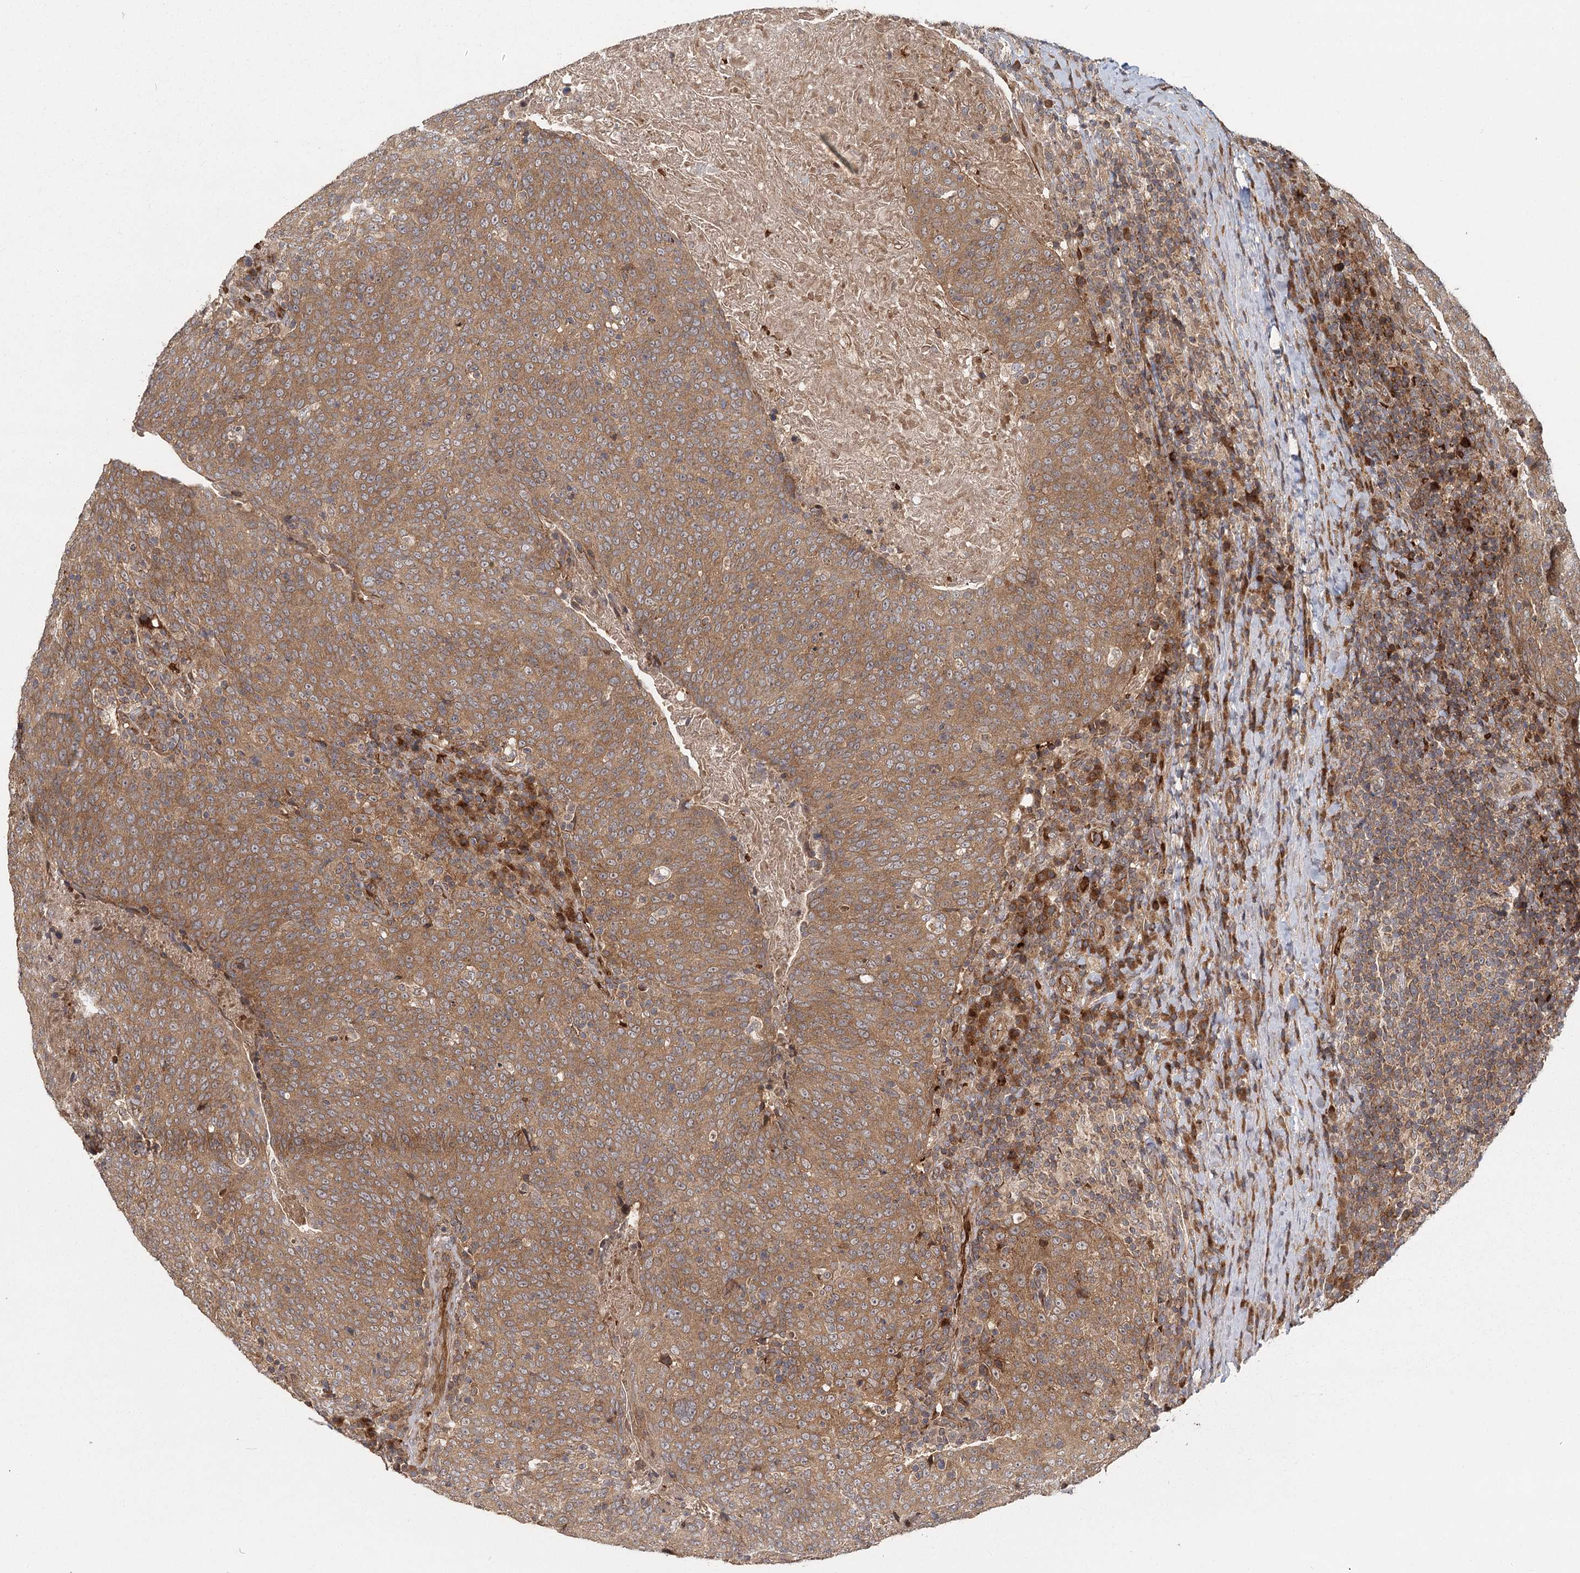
{"staining": {"intensity": "moderate", "quantity": ">75%", "location": "cytoplasmic/membranous"}, "tissue": "head and neck cancer", "cell_type": "Tumor cells", "image_type": "cancer", "snomed": [{"axis": "morphology", "description": "Squamous cell carcinoma, NOS"}, {"axis": "morphology", "description": "Squamous cell carcinoma, metastatic, NOS"}, {"axis": "topography", "description": "Lymph node"}, {"axis": "topography", "description": "Head-Neck"}], "caption": "Head and neck metastatic squamous cell carcinoma stained for a protein exhibits moderate cytoplasmic/membranous positivity in tumor cells. (DAB IHC with brightfield microscopy, high magnification).", "gene": "RAPGEF6", "patient": {"sex": "male", "age": 62}}